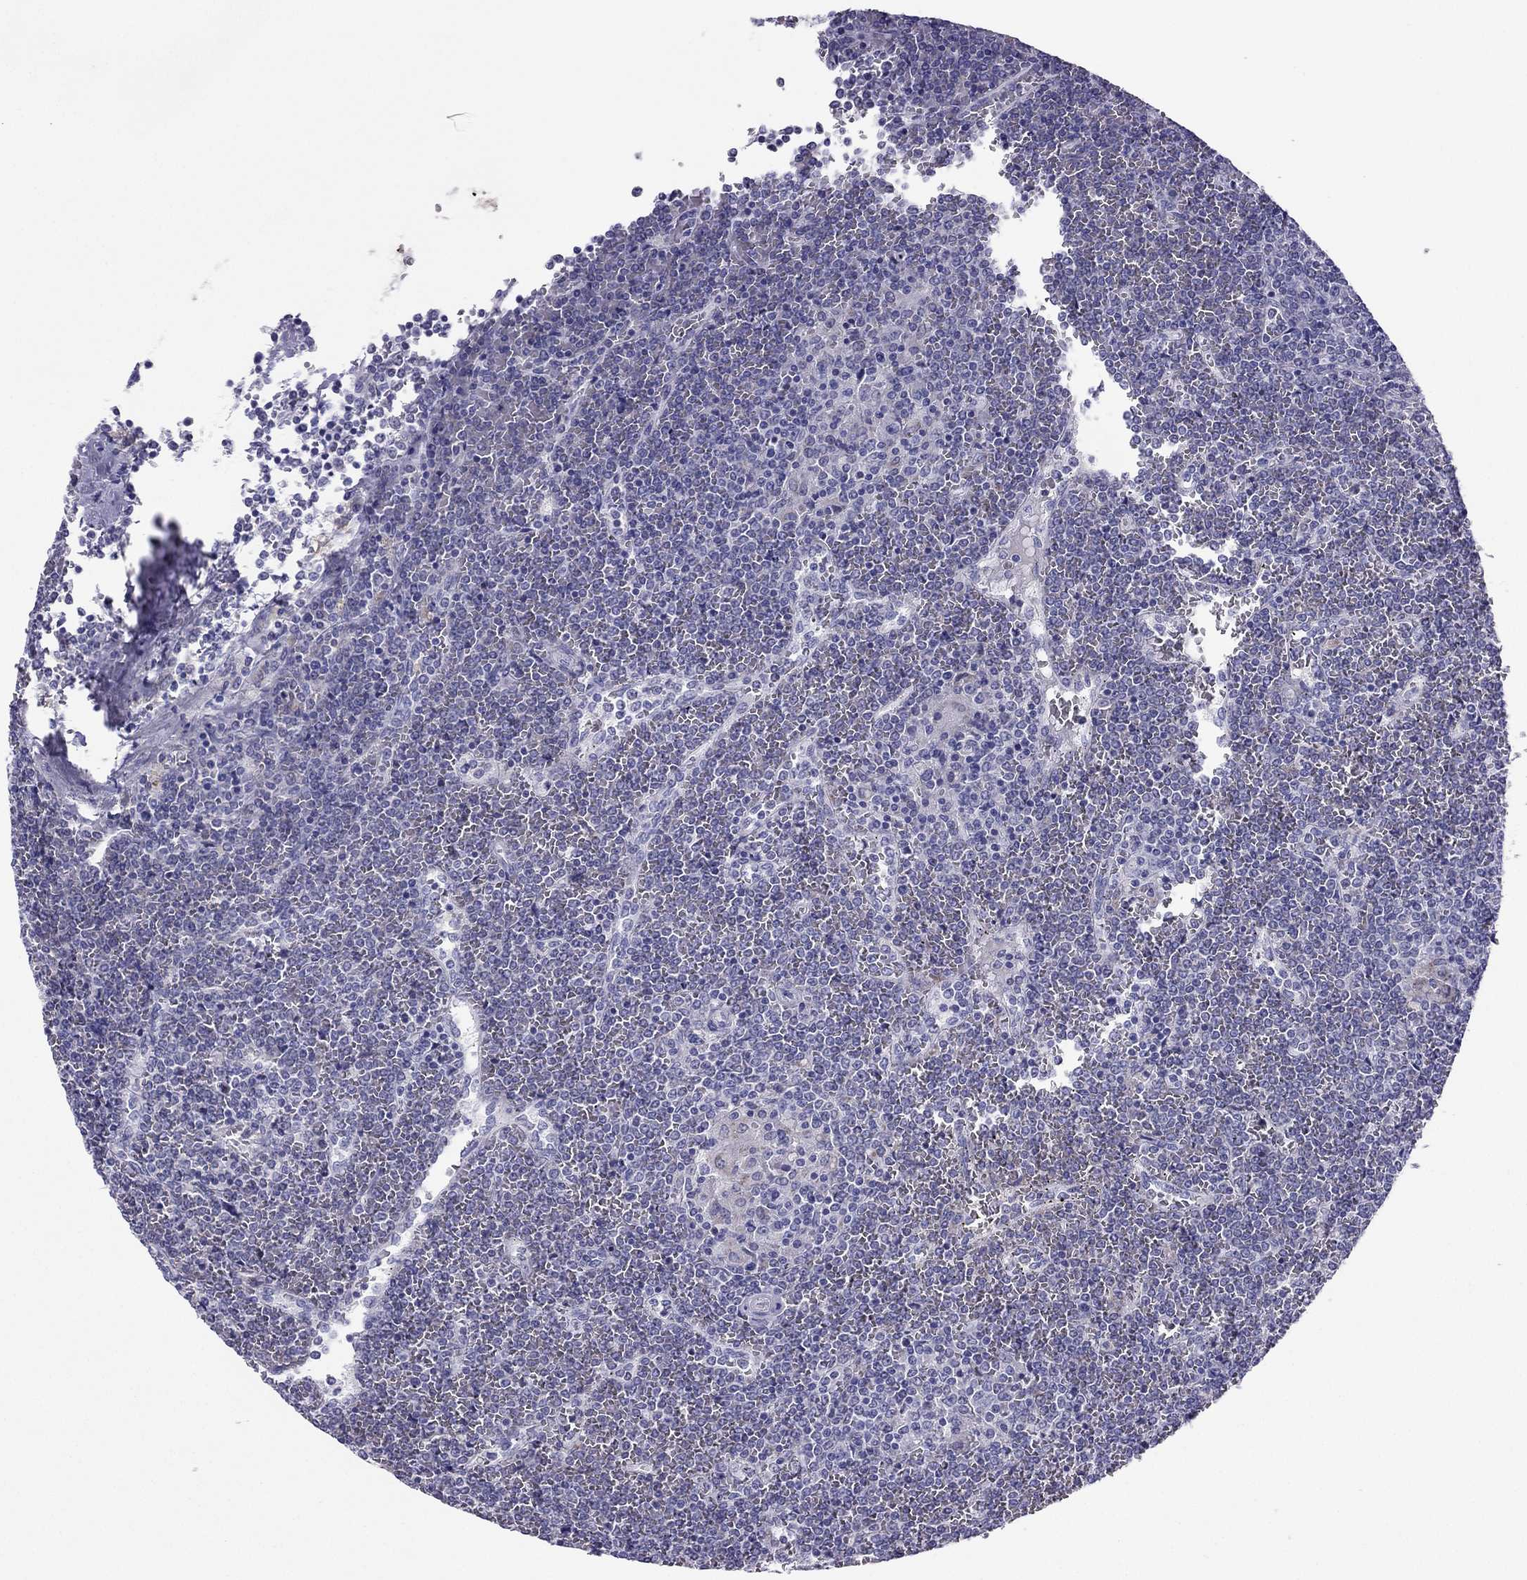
{"staining": {"intensity": "negative", "quantity": "none", "location": "none"}, "tissue": "lymphoma", "cell_type": "Tumor cells", "image_type": "cancer", "snomed": [{"axis": "morphology", "description": "Malignant lymphoma, non-Hodgkin's type, Low grade"}, {"axis": "topography", "description": "Spleen"}], "caption": "Immunohistochemical staining of malignant lymphoma, non-Hodgkin's type (low-grade) demonstrates no significant positivity in tumor cells.", "gene": "MAEL", "patient": {"sex": "female", "age": 19}}